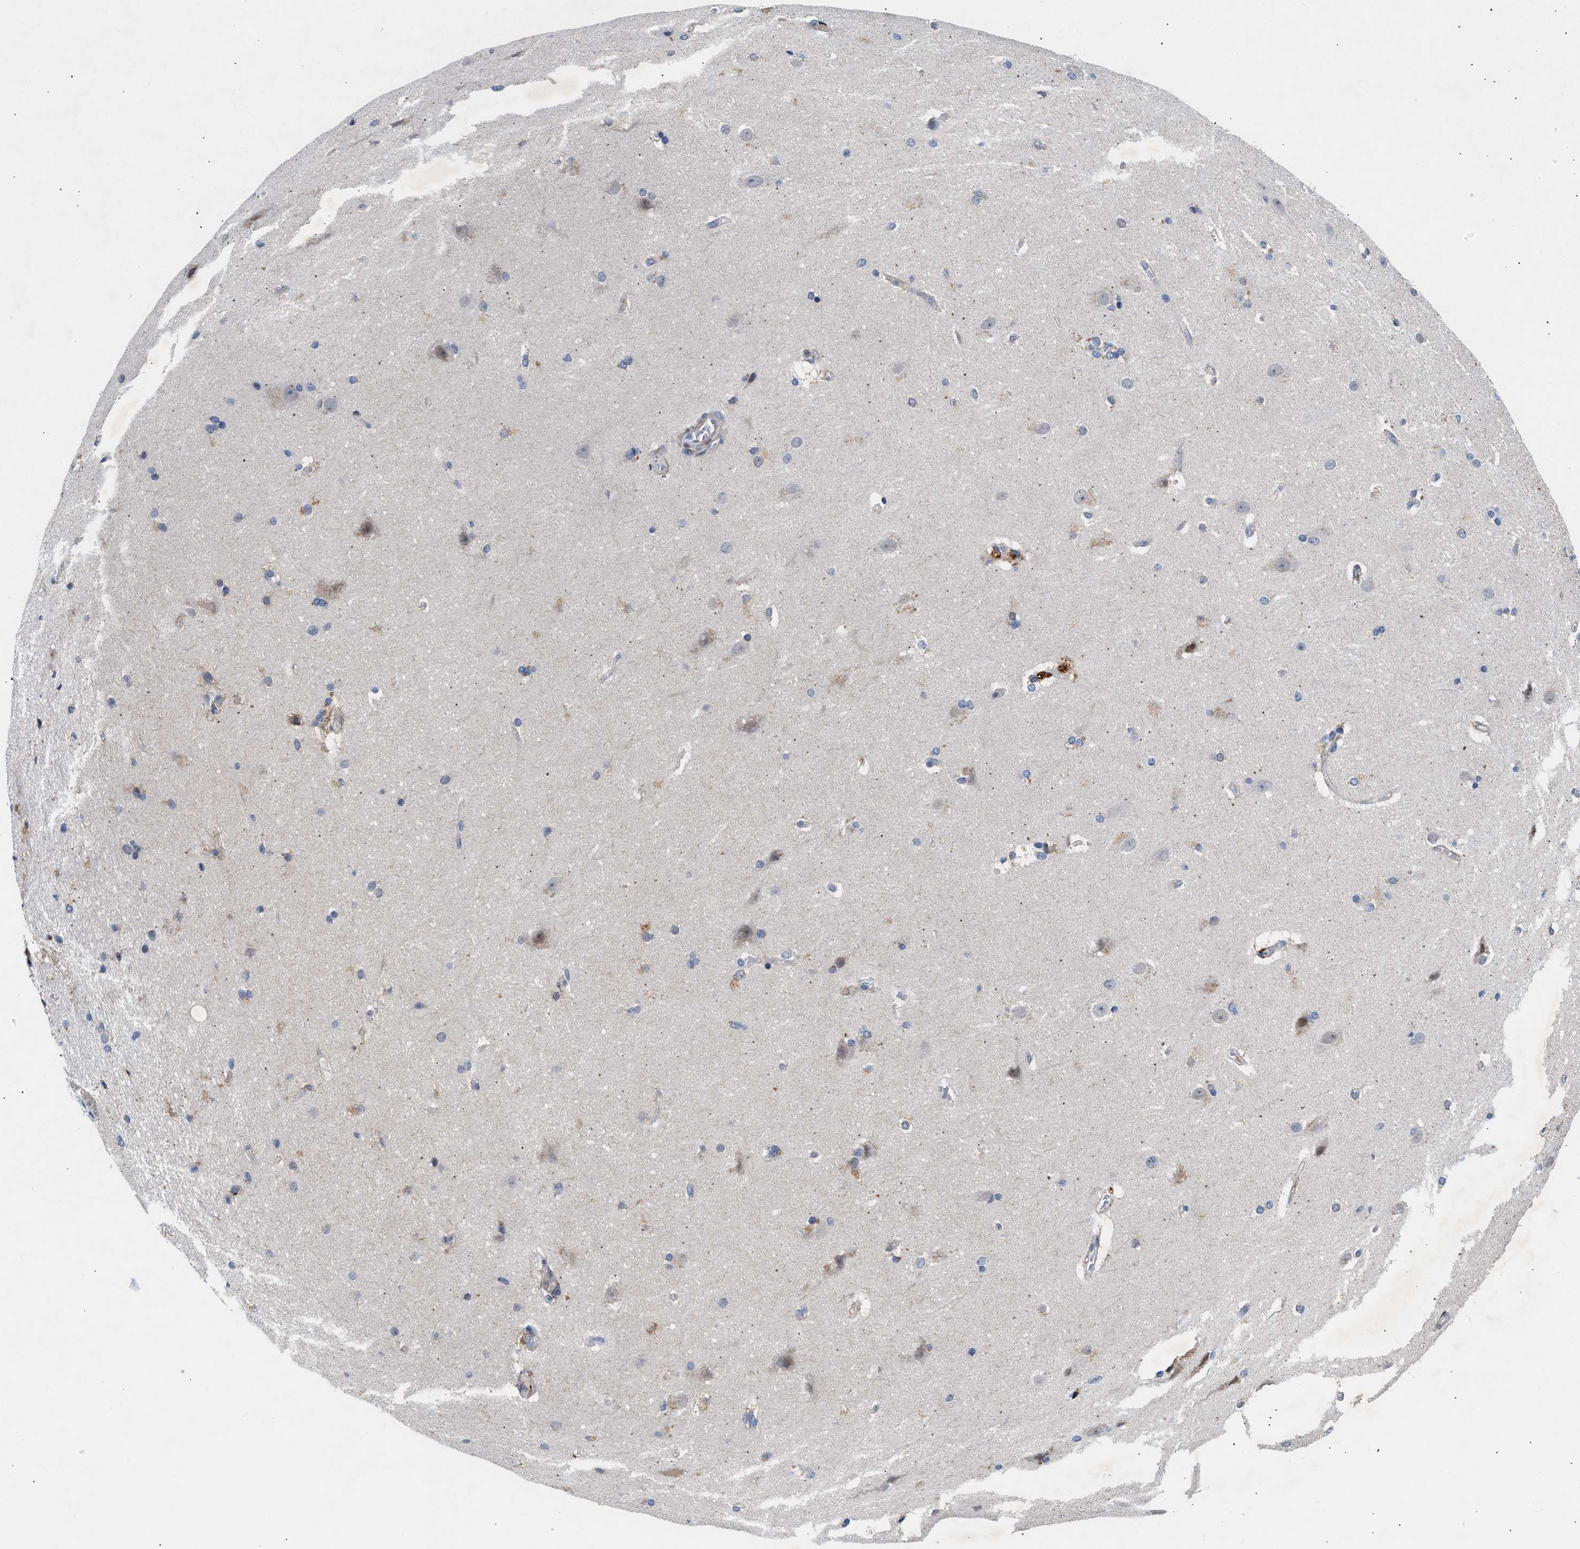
{"staining": {"intensity": "negative", "quantity": "none", "location": "none"}, "tissue": "cerebral cortex", "cell_type": "Endothelial cells", "image_type": "normal", "snomed": [{"axis": "morphology", "description": "Normal tissue, NOS"}, {"axis": "topography", "description": "Cerebral cortex"}, {"axis": "topography", "description": "Hippocampus"}], "caption": "This is an IHC histopathology image of unremarkable human cerebral cortex. There is no positivity in endothelial cells.", "gene": "CCDC146", "patient": {"sex": "female", "age": 19}}